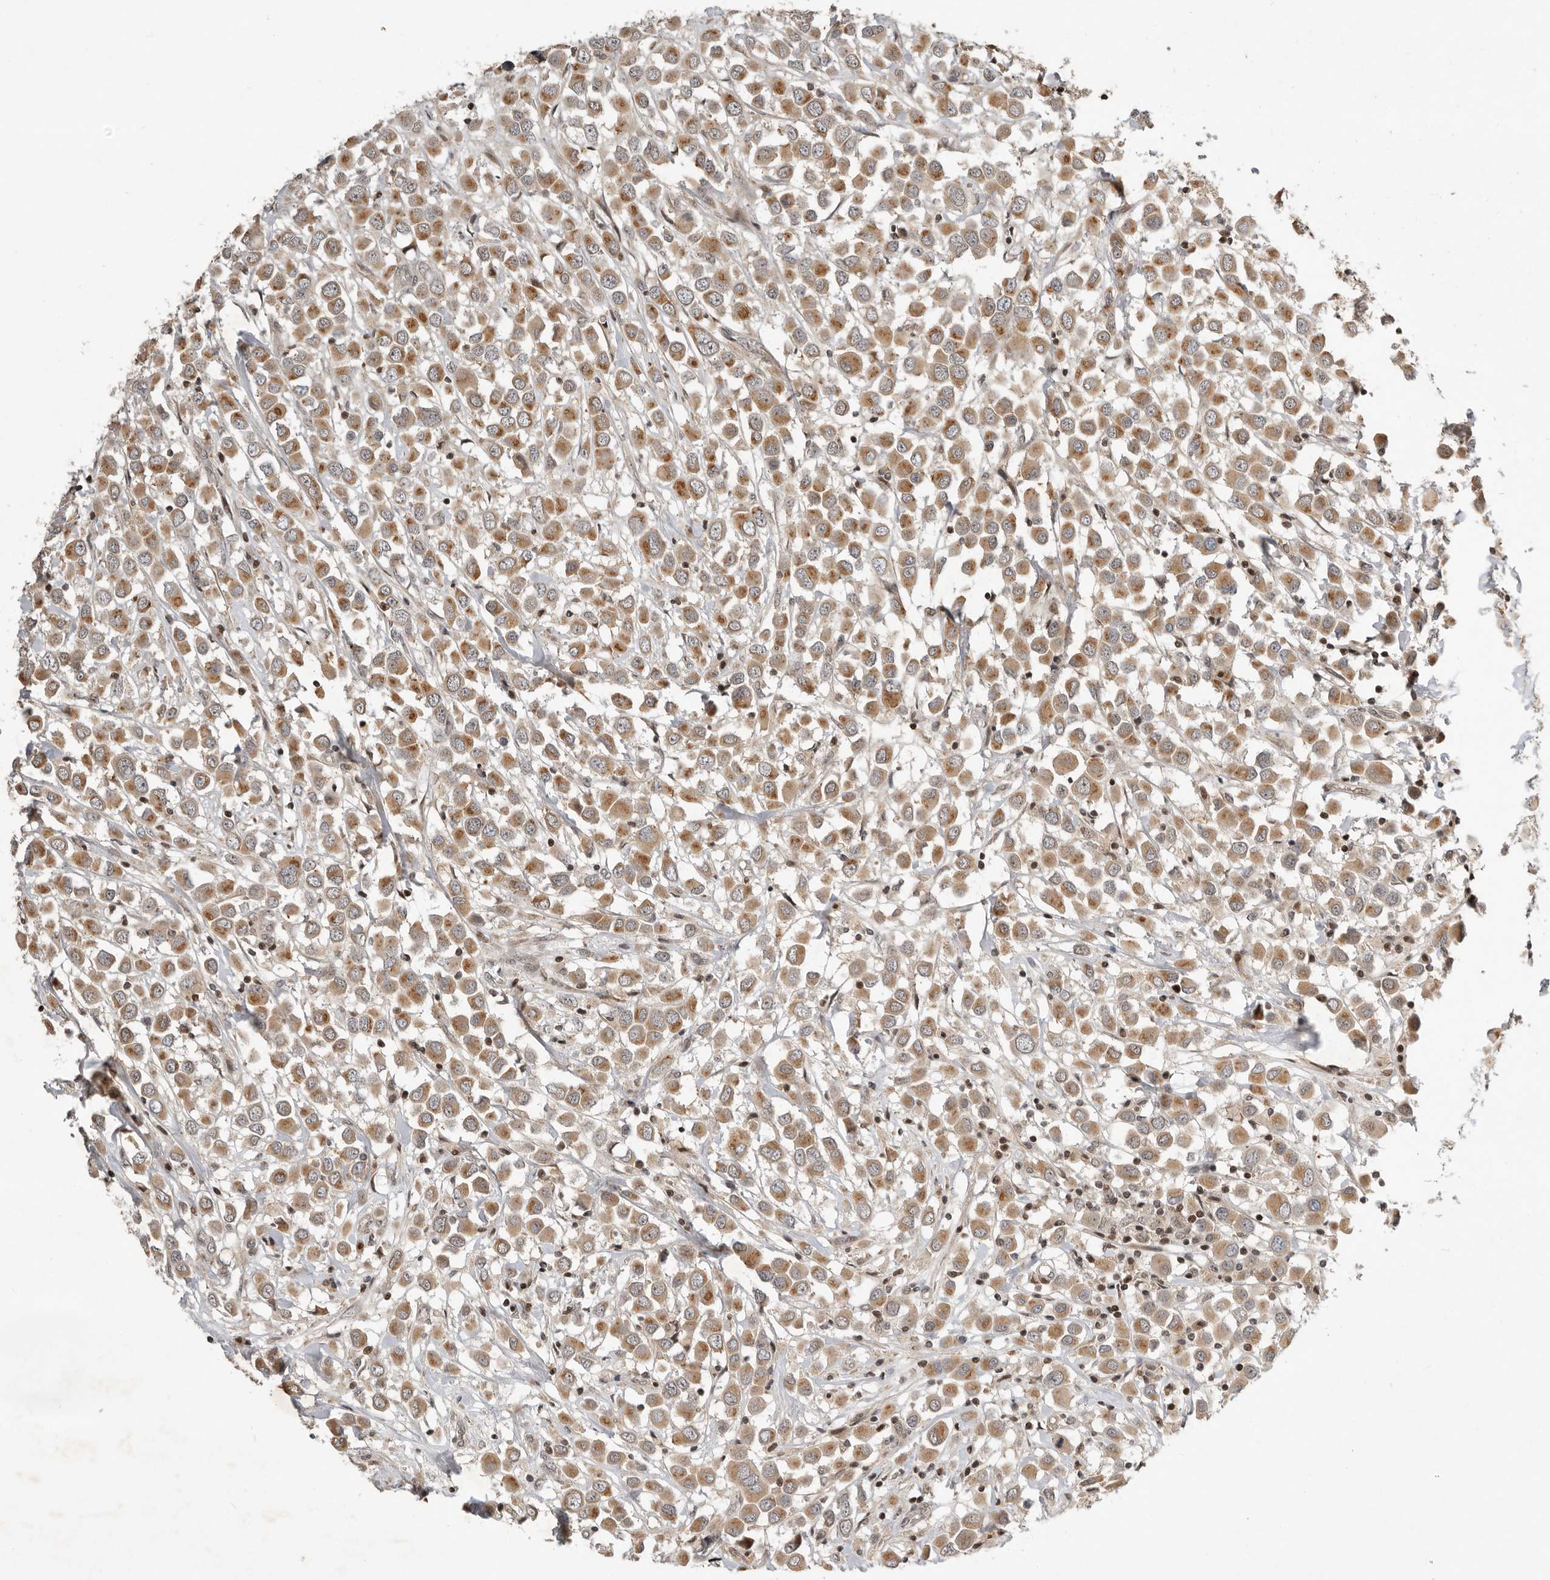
{"staining": {"intensity": "moderate", "quantity": ">75%", "location": "cytoplasmic/membranous"}, "tissue": "breast cancer", "cell_type": "Tumor cells", "image_type": "cancer", "snomed": [{"axis": "morphology", "description": "Duct carcinoma"}, {"axis": "topography", "description": "Breast"}], "caption": "Invasive ductal carcinoma (breast) stained with a brown dye shows moderate cytoplasmic/membranous positive positivity in about >75% of tumor cells.", "gene": "RABIF", "patient": {"sex": "female", "age": 61}}